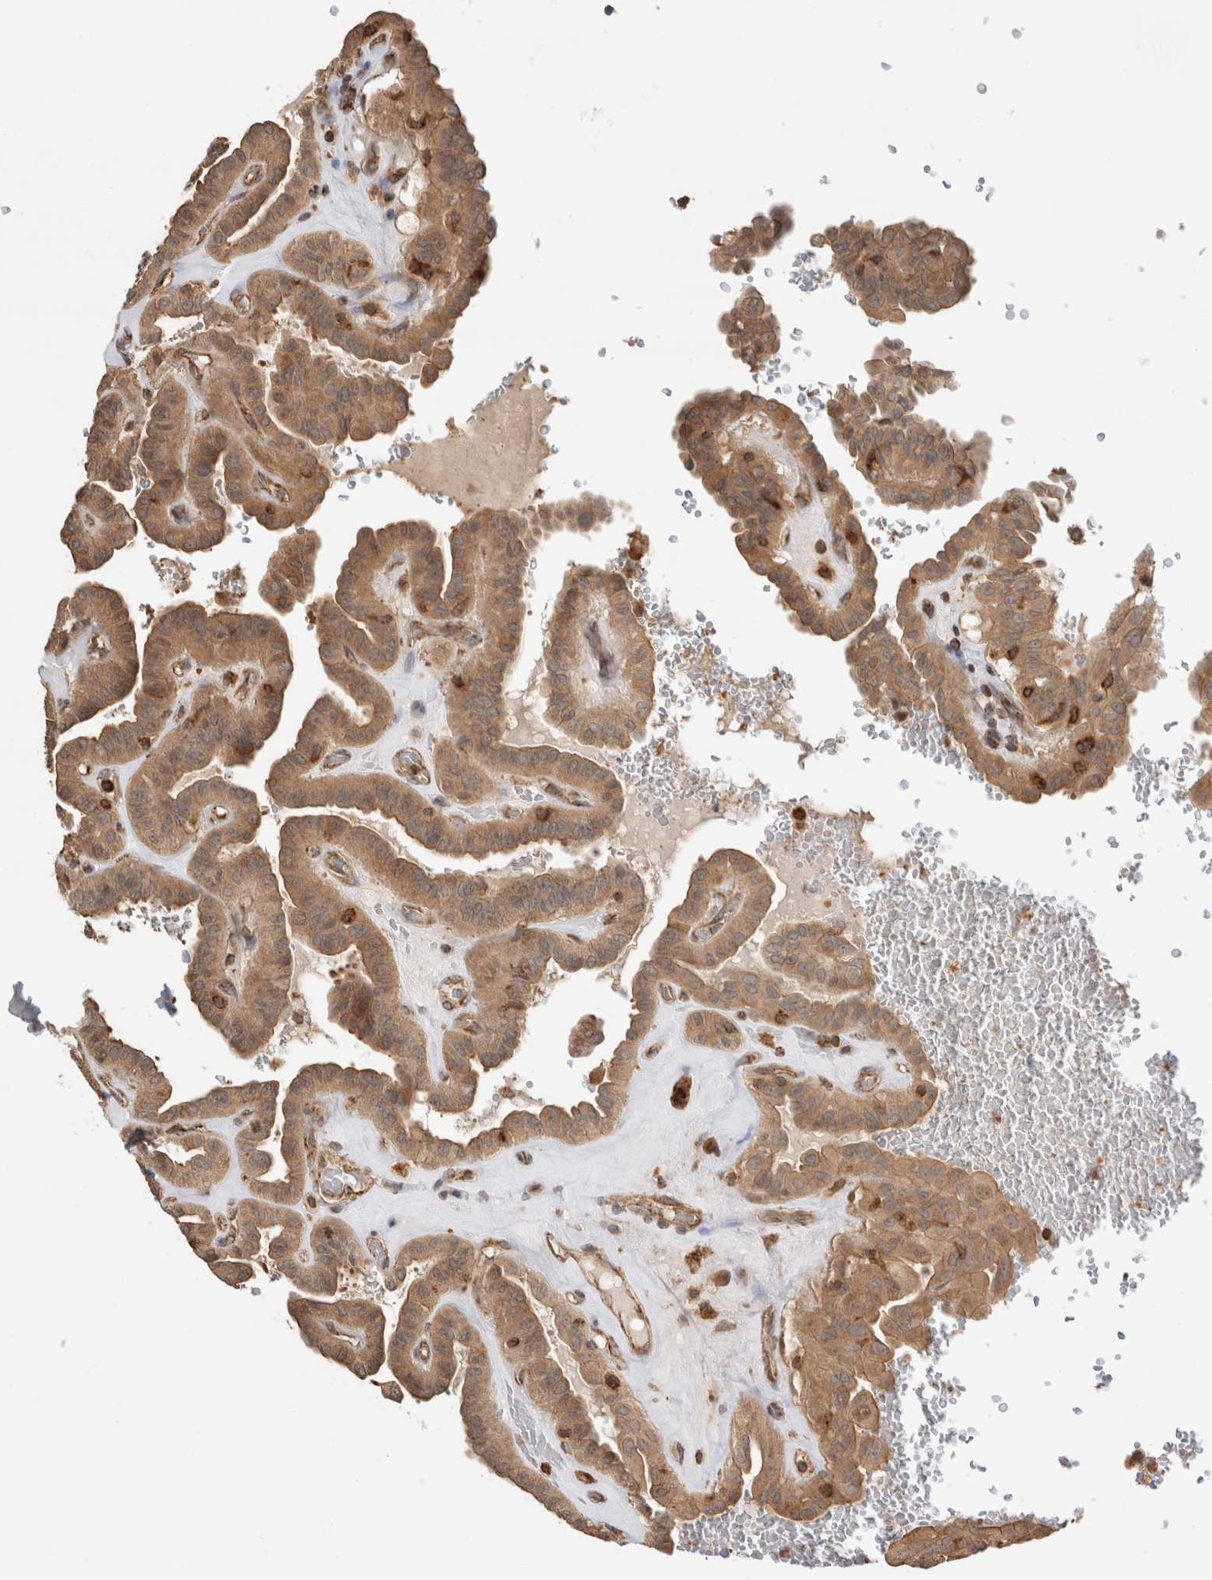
{"staining": {"intensity": "moderate", "quantity": ">75%", "location": "cytoplasmic/membranous"}, "tissue": "thyroid cancer", "cell_type": "Tumor cells", "image_type": "cancer", "snomed": [{"axis": "morphology", "description": "Papillary adenocarcinoma, NOS"}, {"axis": "topography", "description": "Thyroid gland"}], "caption": "An image of human thyroid cancer stained for a protein shows moderate cytoplasmic/membranous brown staining in tumor cells.", "gene": "IMMP2L", "patient": {"sex": "male", "age": 77}}